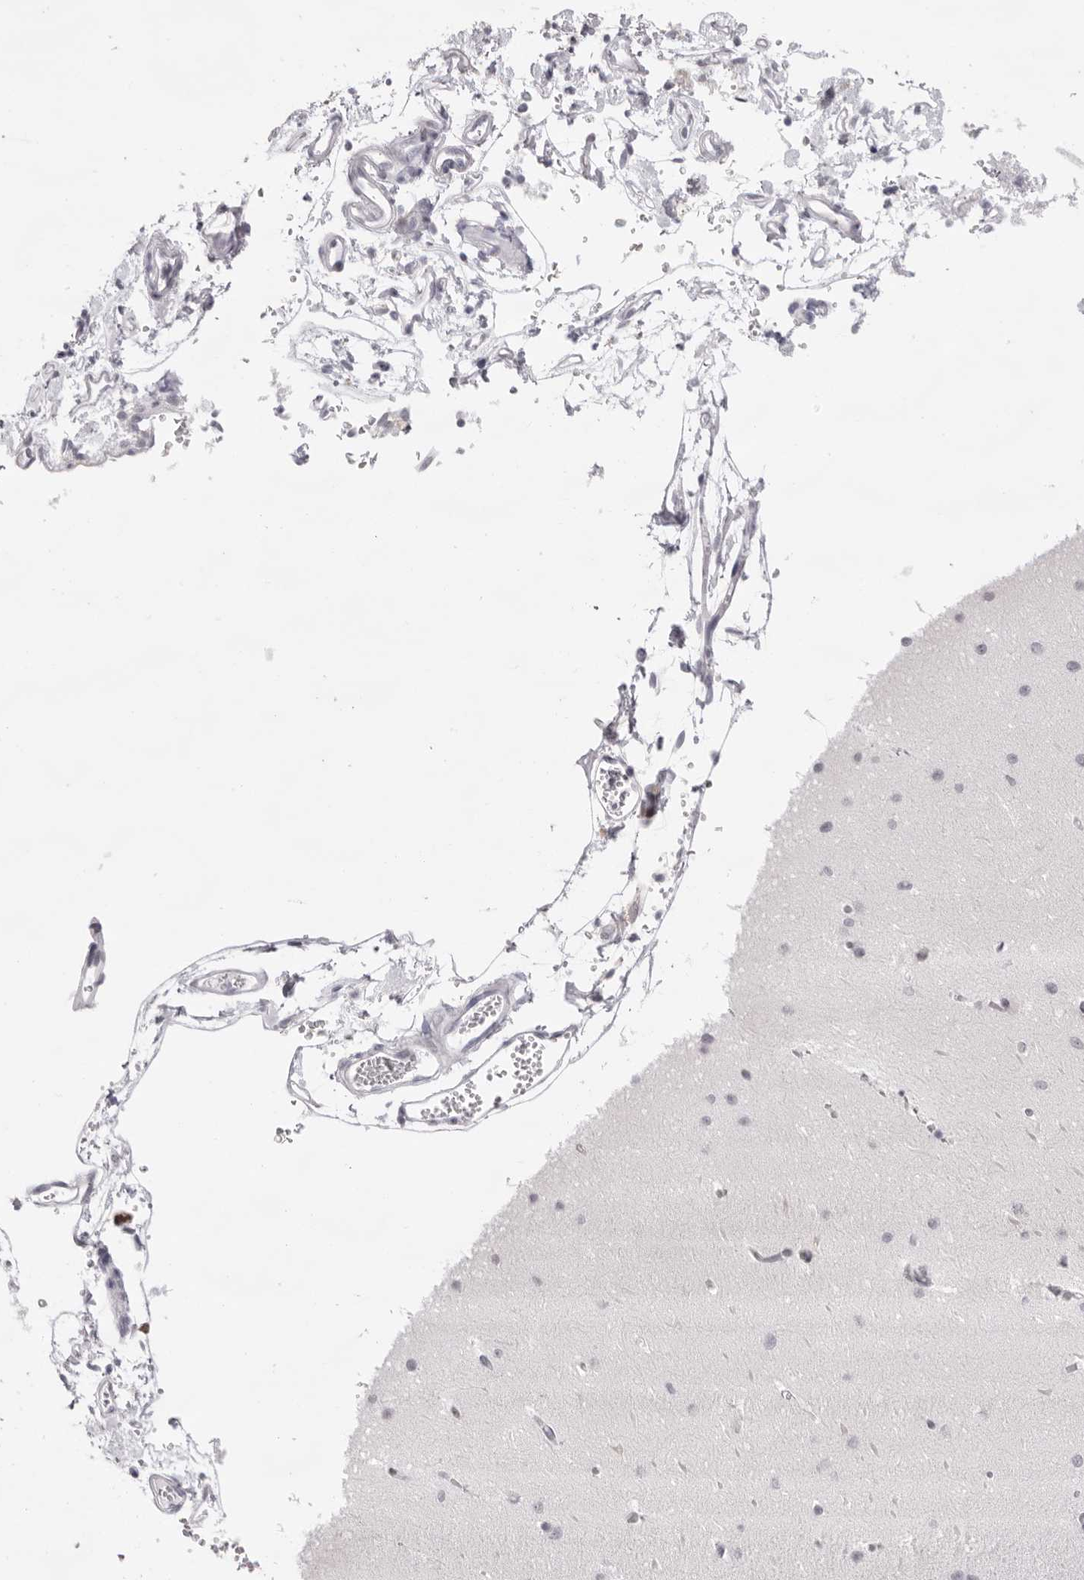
{"staining": {"intensity": "negative", "quantity": "none", "location": "none"}, "tissue": "cerebellum", "cell_type": "Cells in granular layer", "image_type": "normal", "snomed": [{"axis": "morphology", "description": "Normal tissue, NOS"}, {"axis": "topography", "description": "Cerebellum"}], "caption": "This is an immunohistochemistry image of unremarkable cerebellum. There is no positivity in cells in granular layer.", "gene": "SMIM2", "patient": {"sex": "male", "age": 37}}